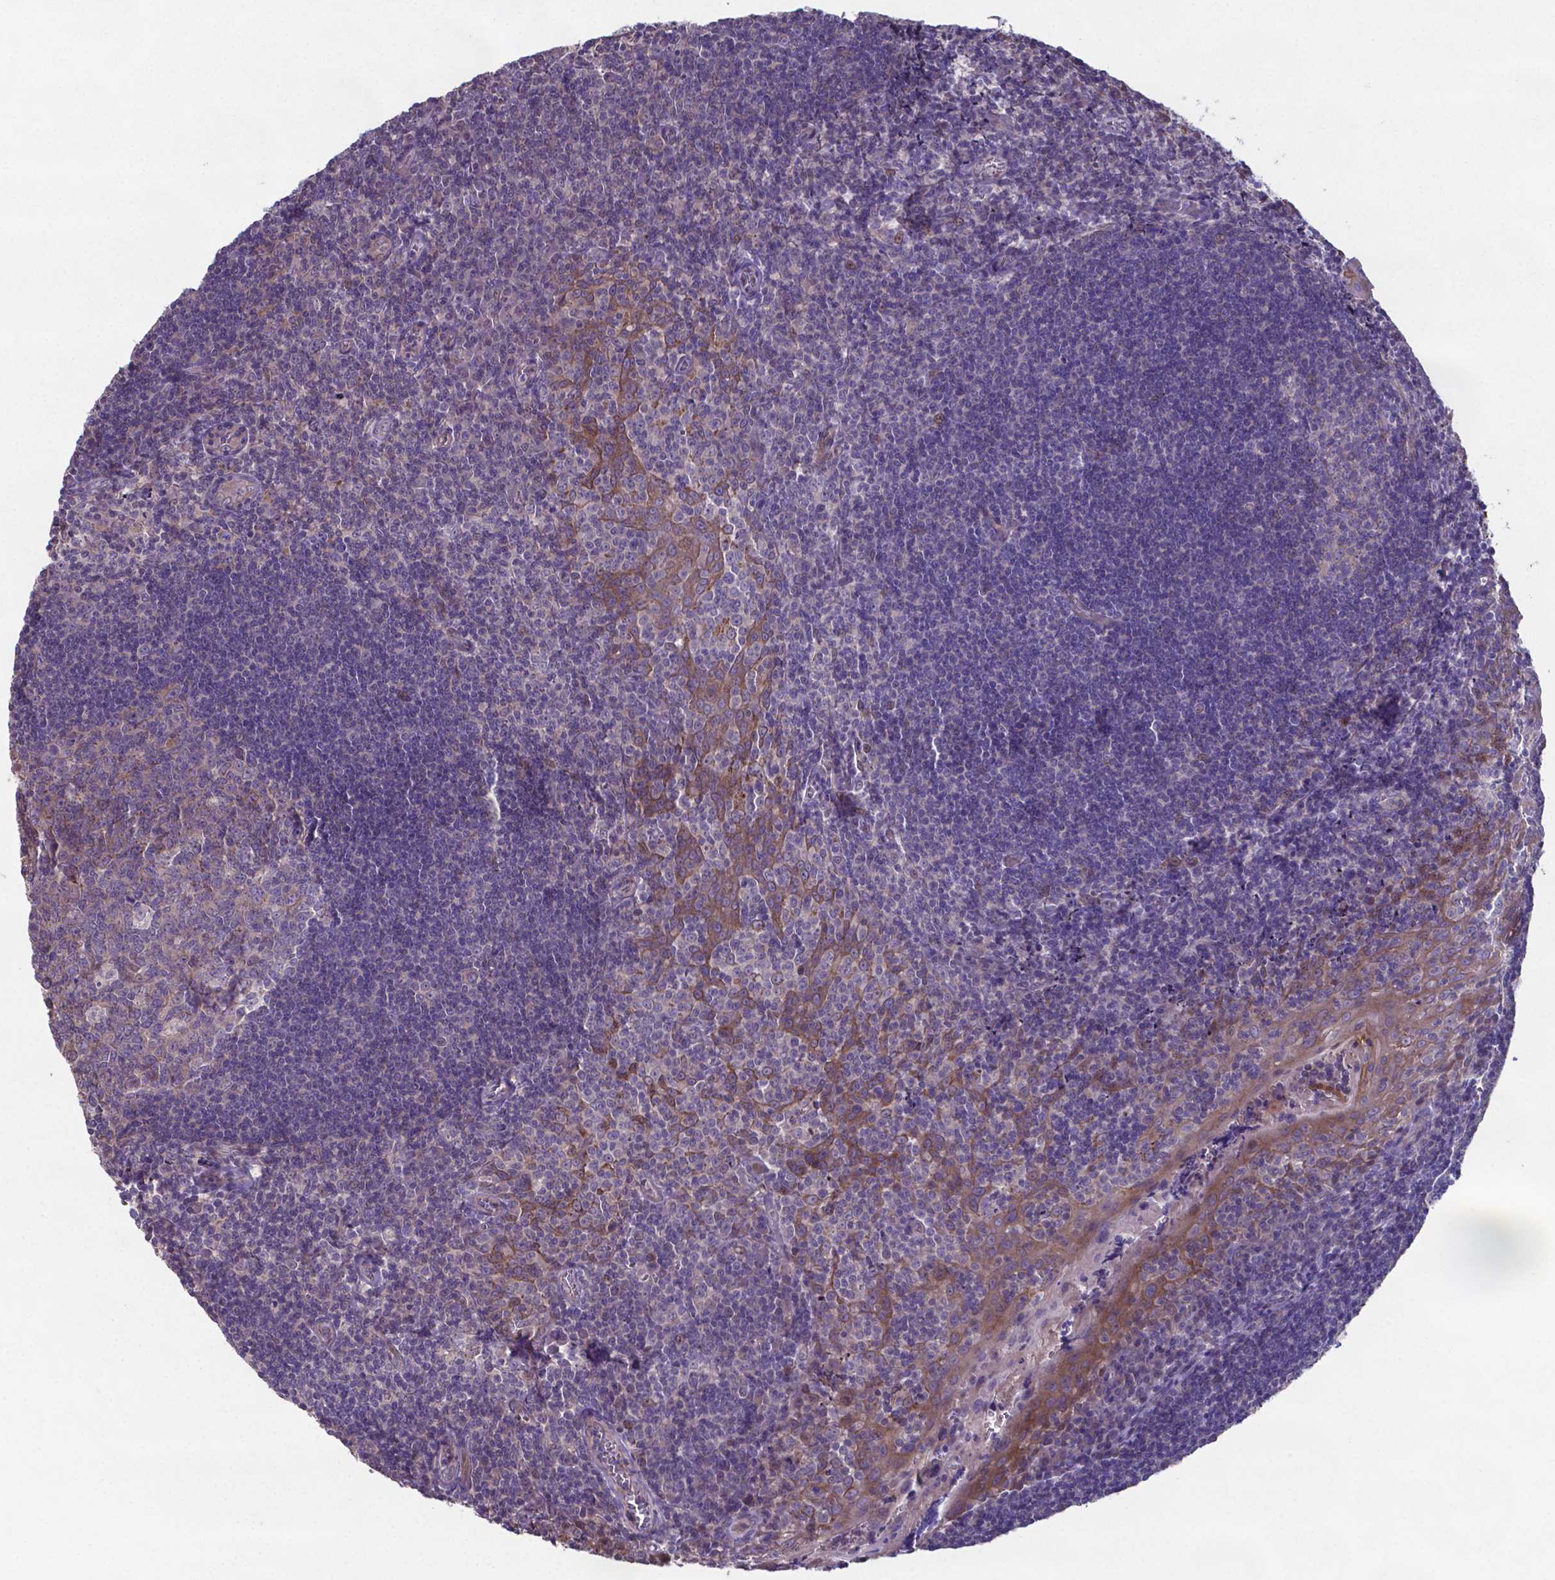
{"staining": {"intensity": "moderate", "quantity": "<25%", "location": "cytoplasmic/membranous"}, "tissue": "tonsil", "cell_type": "Germinal center cells", "image_type": "normal", "snomed": [{"axis": "morphology", "description": "Normal tissue, NOS"}, {"axis": "morphology", "description": "Inflammation, NOS"}, {"axis": "topography", "description": "Tonsil"}], "caption": "An IHC image of normal tissue is shown. Protein staining in brown highlights moderate cytoplasmic/membranous positivity in tonsil within germinal center cells. The protein of interest is shown in brown color, while the nuclei are stained blue.", "gene": "TYRO3", "patient": {"sex": "female", "age": 31}}